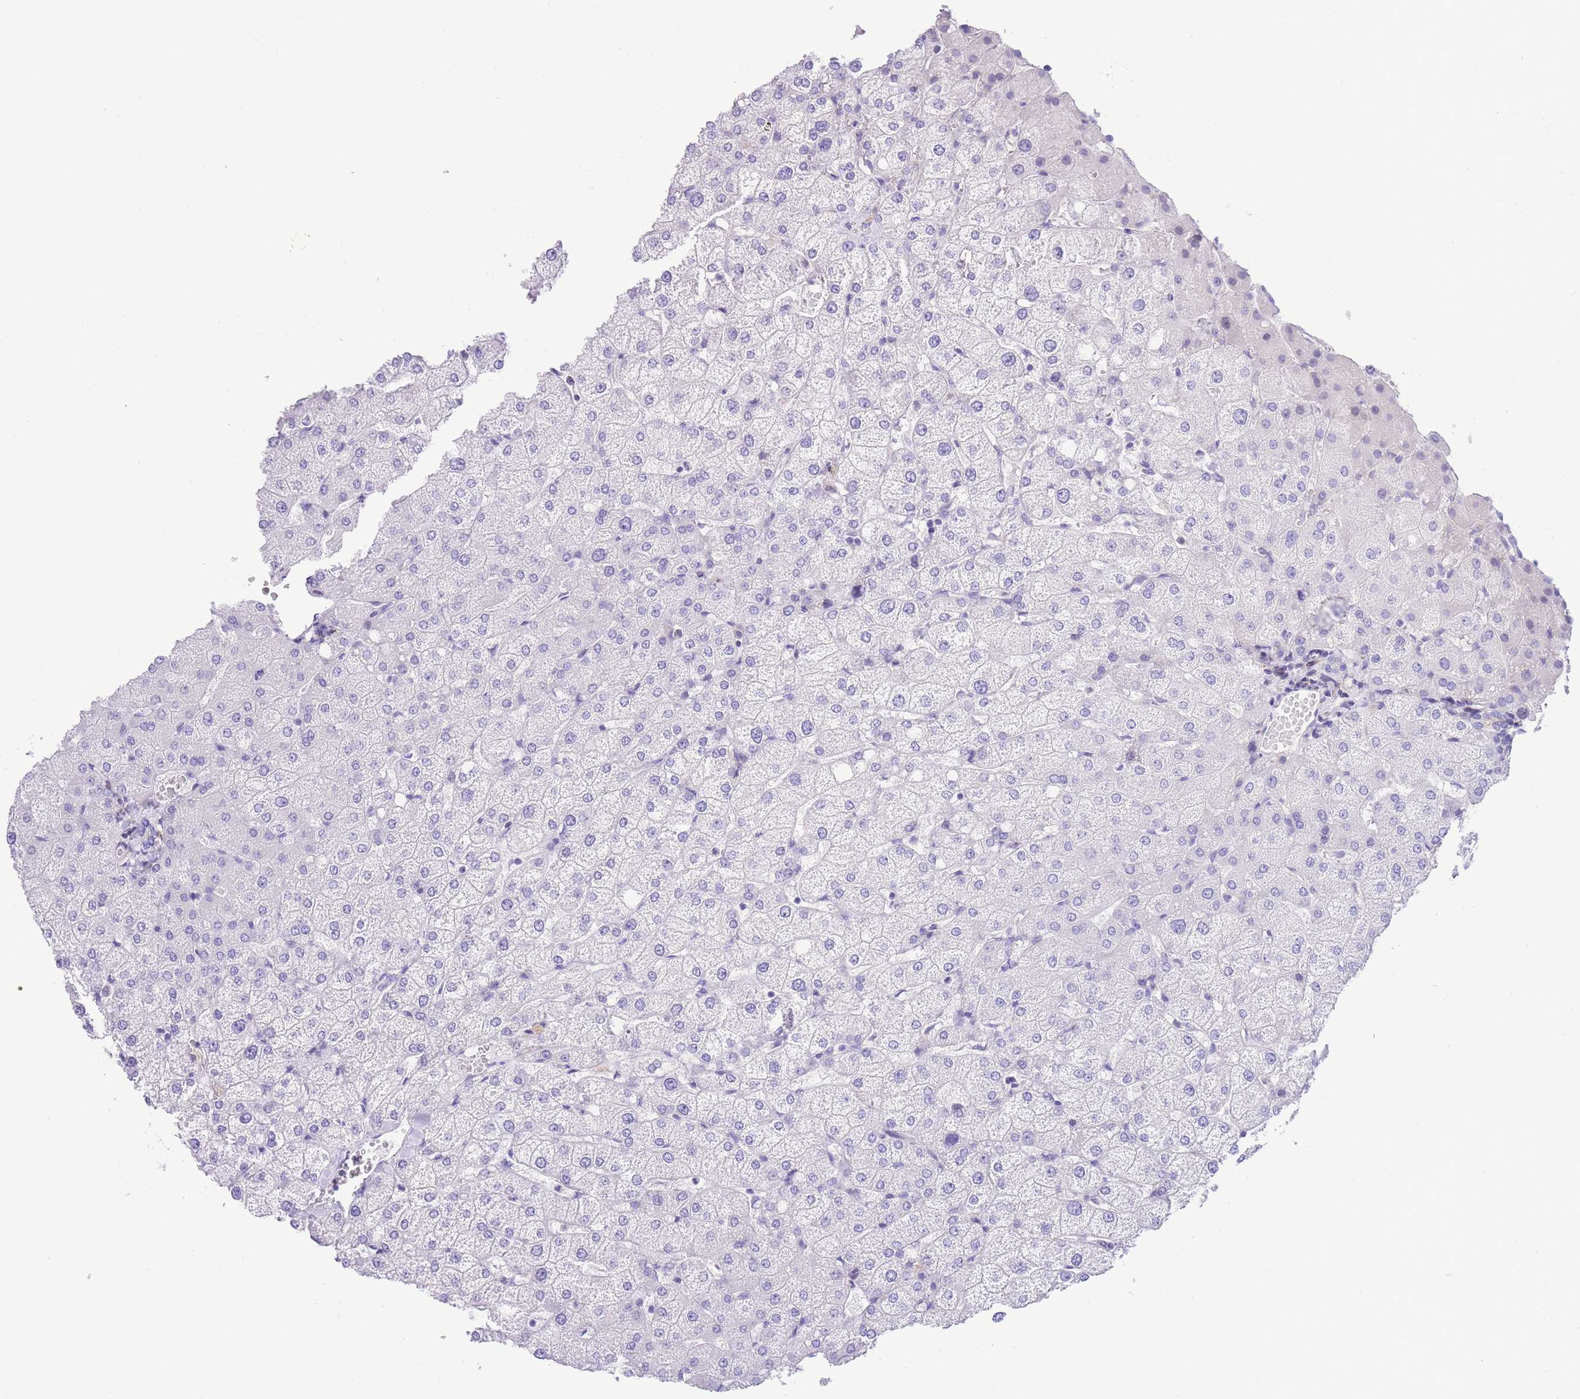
{"staining": {"intensity": "negative", "quantity": "none", "location": "none"}, "tissue": "liver", "cell_type": "Cholangiocytes", "image_type": "normal", "snomed": [{"axis": "morphology", "description": "Normal tissue, NOS"}, {"axis": "topography", "description": "Liver"}], "caption": "This is an immunohistochemistry (IHC) image of unremarkable liver. There is no expression in cholangiocytes.", "gene": "TIFAB", "patient": {"sex": "female", "age": 54}}